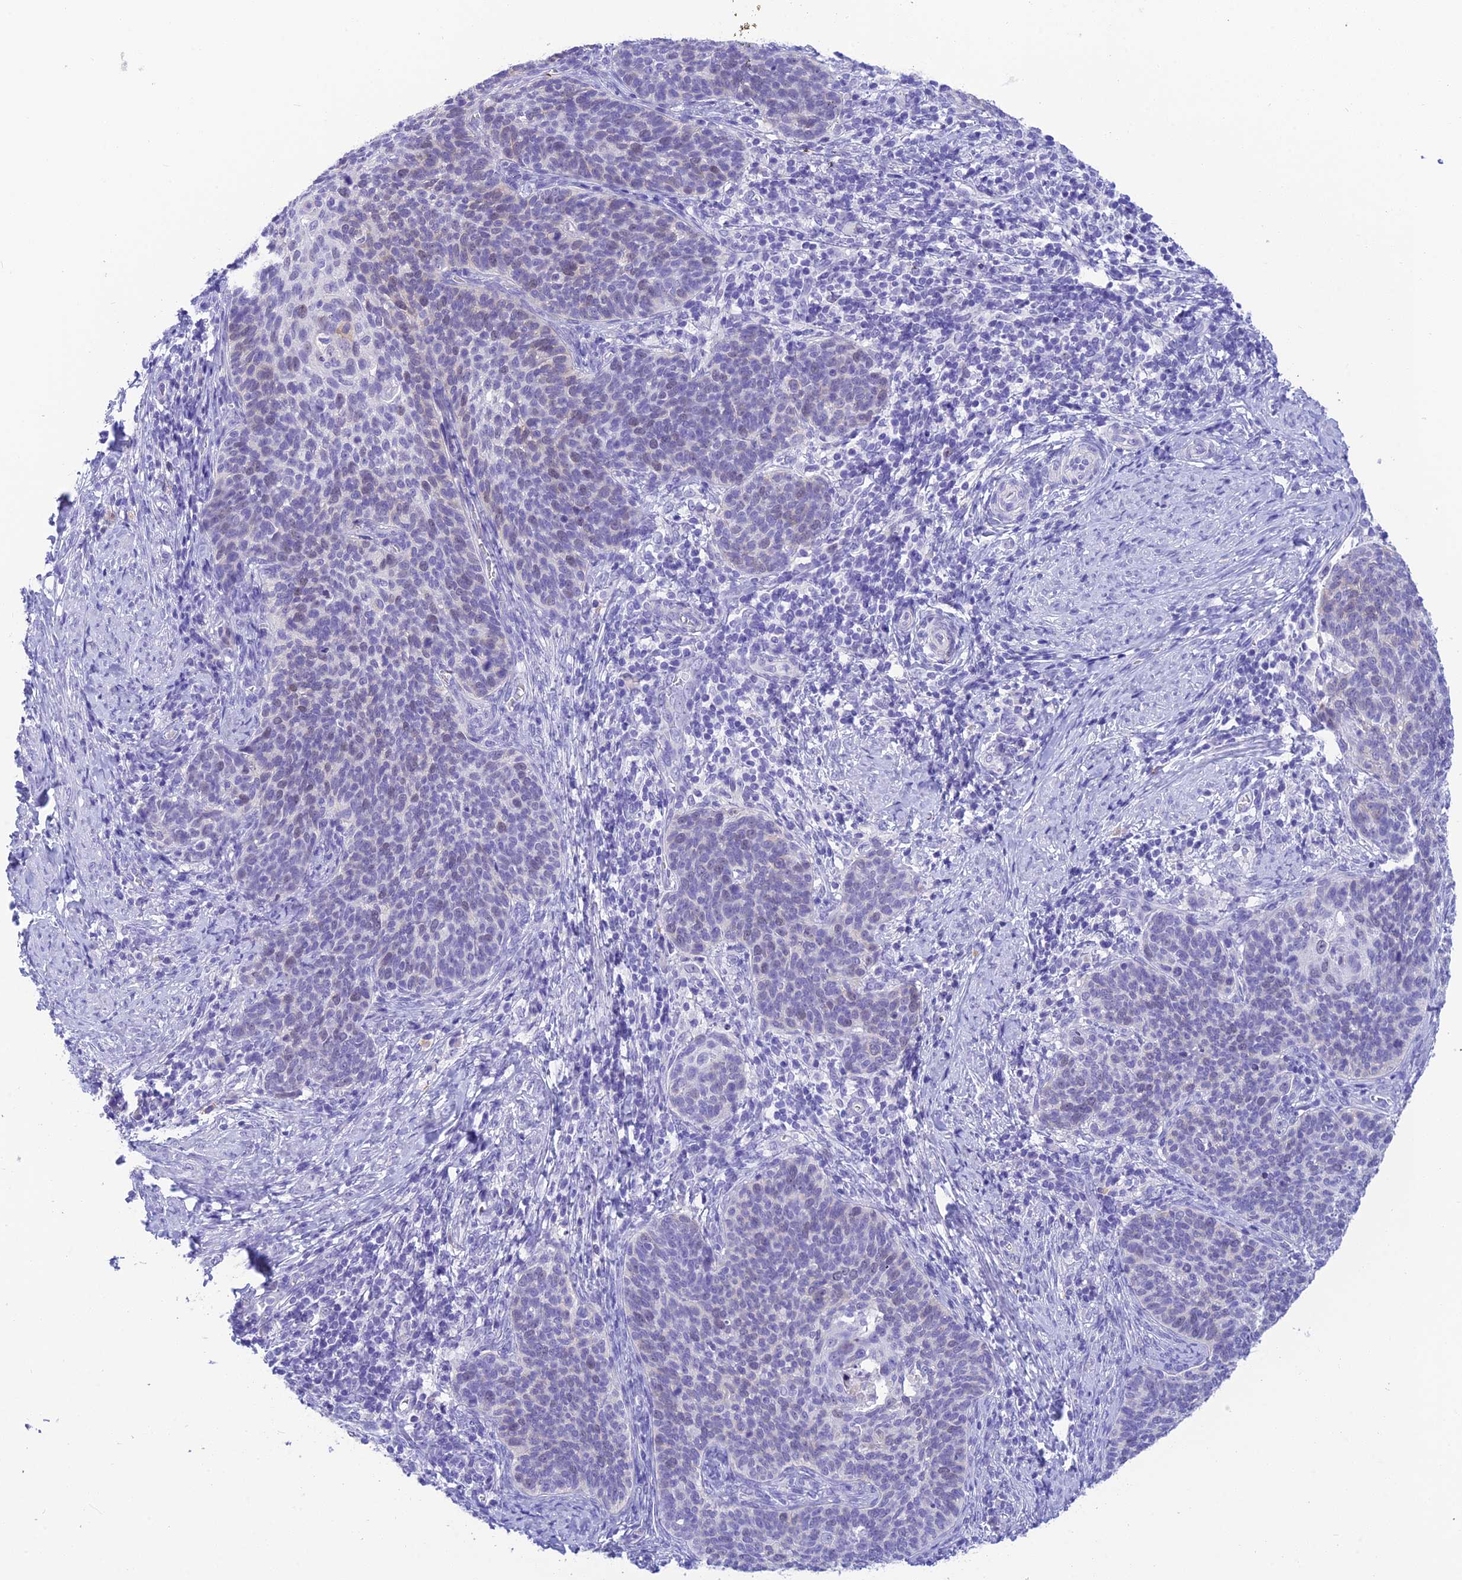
{"staining": {"intensity": "negative", "quantity": "none", "location": "none"}, "tissue": "cervical cancer", "cell_type": "Tumor cells", "image_type": "cancer", "snomed": [{"axis": "morphology", "description": "Normal tissue, NOS"}, {"axis": "morphology", "description": "Squamous cell carcinoma, NOS"}, {"axis": "topography", "description": "Cervix"}], "caption": "The immunohistochemistry (IHC) micrograph has no significant staining in tumor cells of cervical cancer (squamous cell carcinoma) tissue. The staining was performed using DAB to visualize the protein expression in brown, while the nuclei were stained in blue with hematoxylin (Magnification: 20x).", "gene": "KDELR3", "patient": {"sex": "female", "age": 39}}